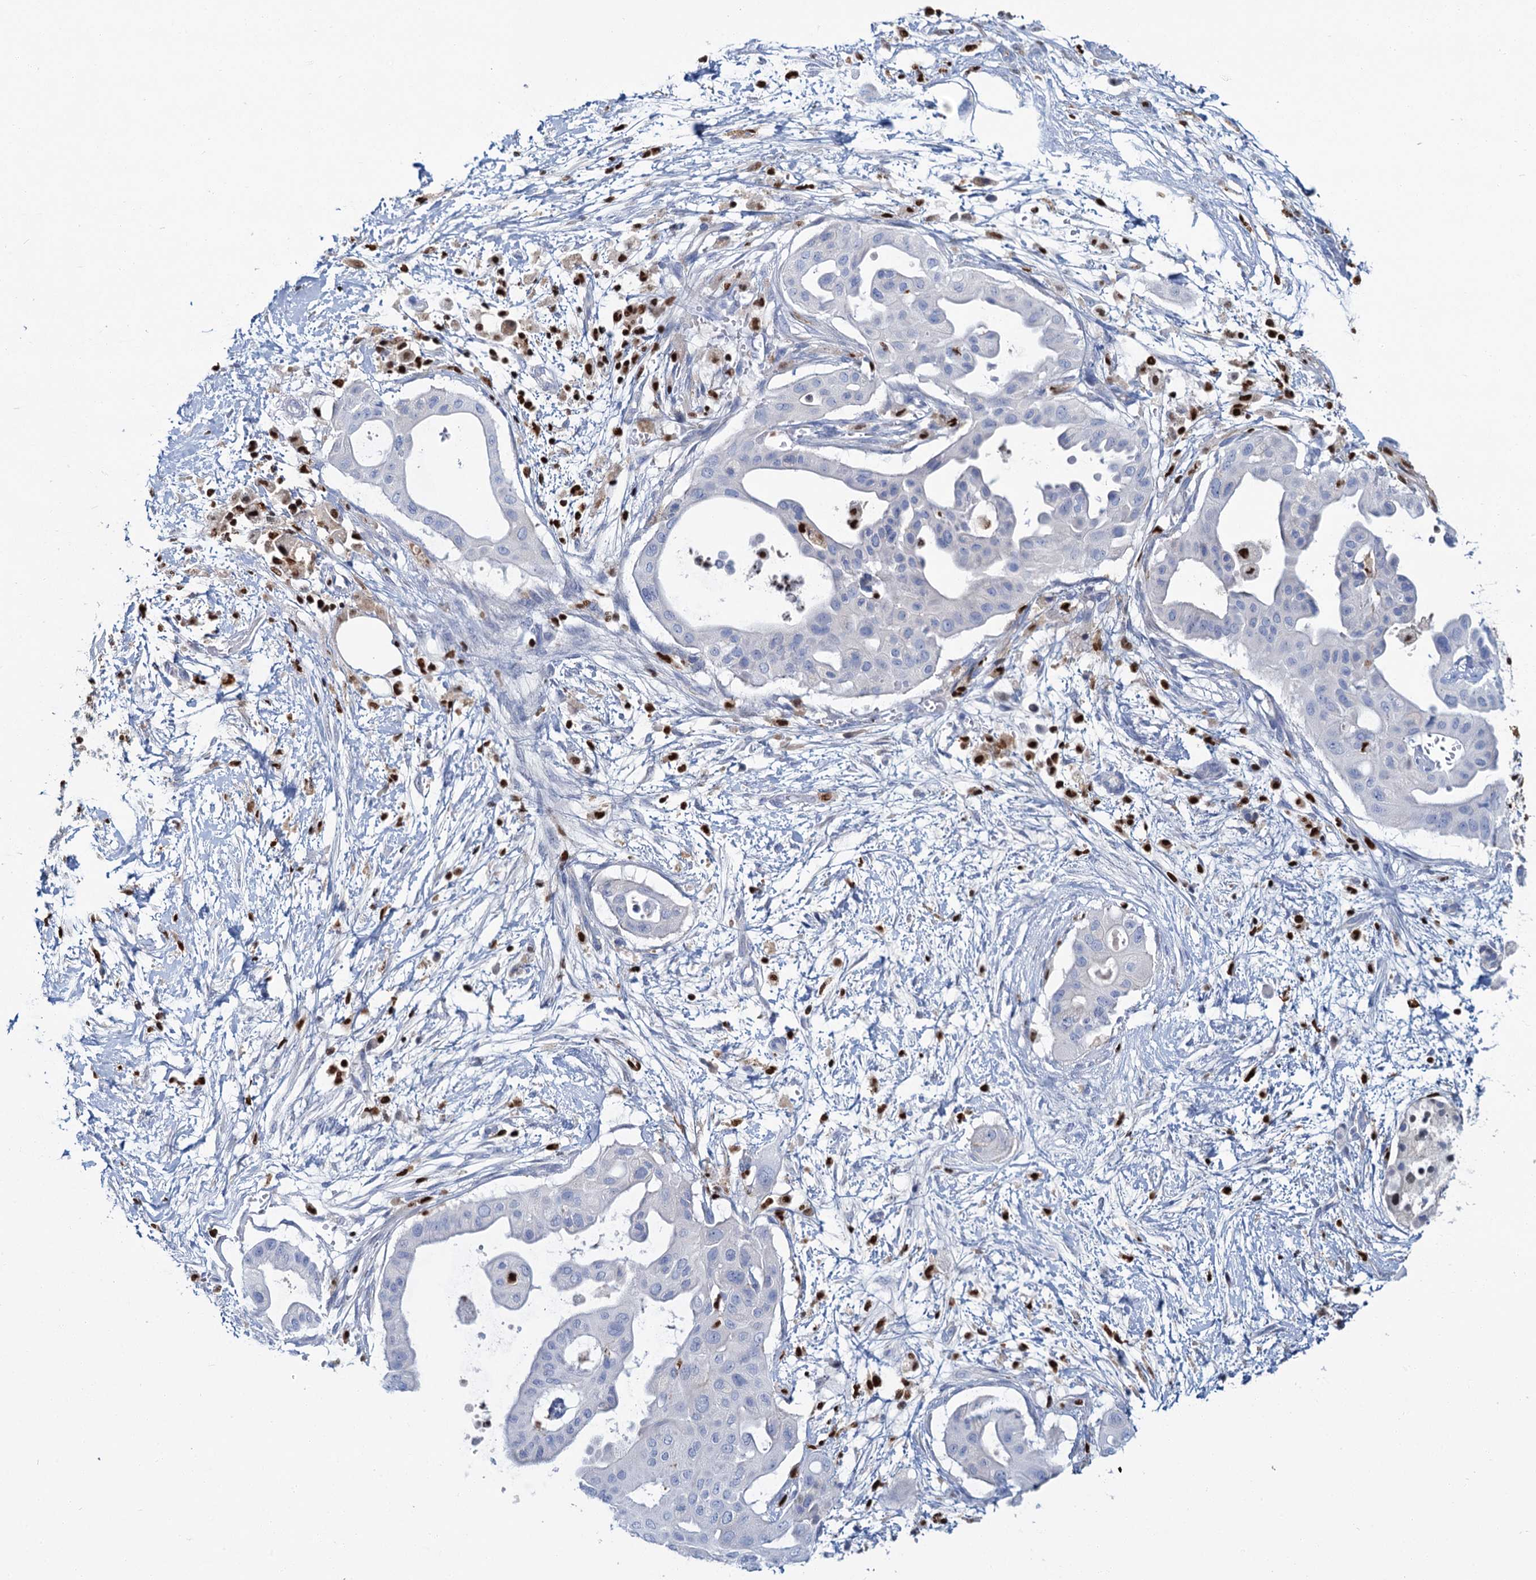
{"staining": {"intensity": "negative", "quantity": "none", "location": "none"}, "tissue": "pancreatic cancer", "cell_type": "Tumor cells", "image_type": "cancer", "snomed": [{"axis": "morphology", "description": "Adenocarcinoma, NOS"}, {"axis": "topography", "description": "Pancreas"}], "caption": "Tumor cells show no significant protein positivity in adenocarcinoma (pancreatic).", "gene": "CELF2", "patient": {"sex": "male", "age": 68}}